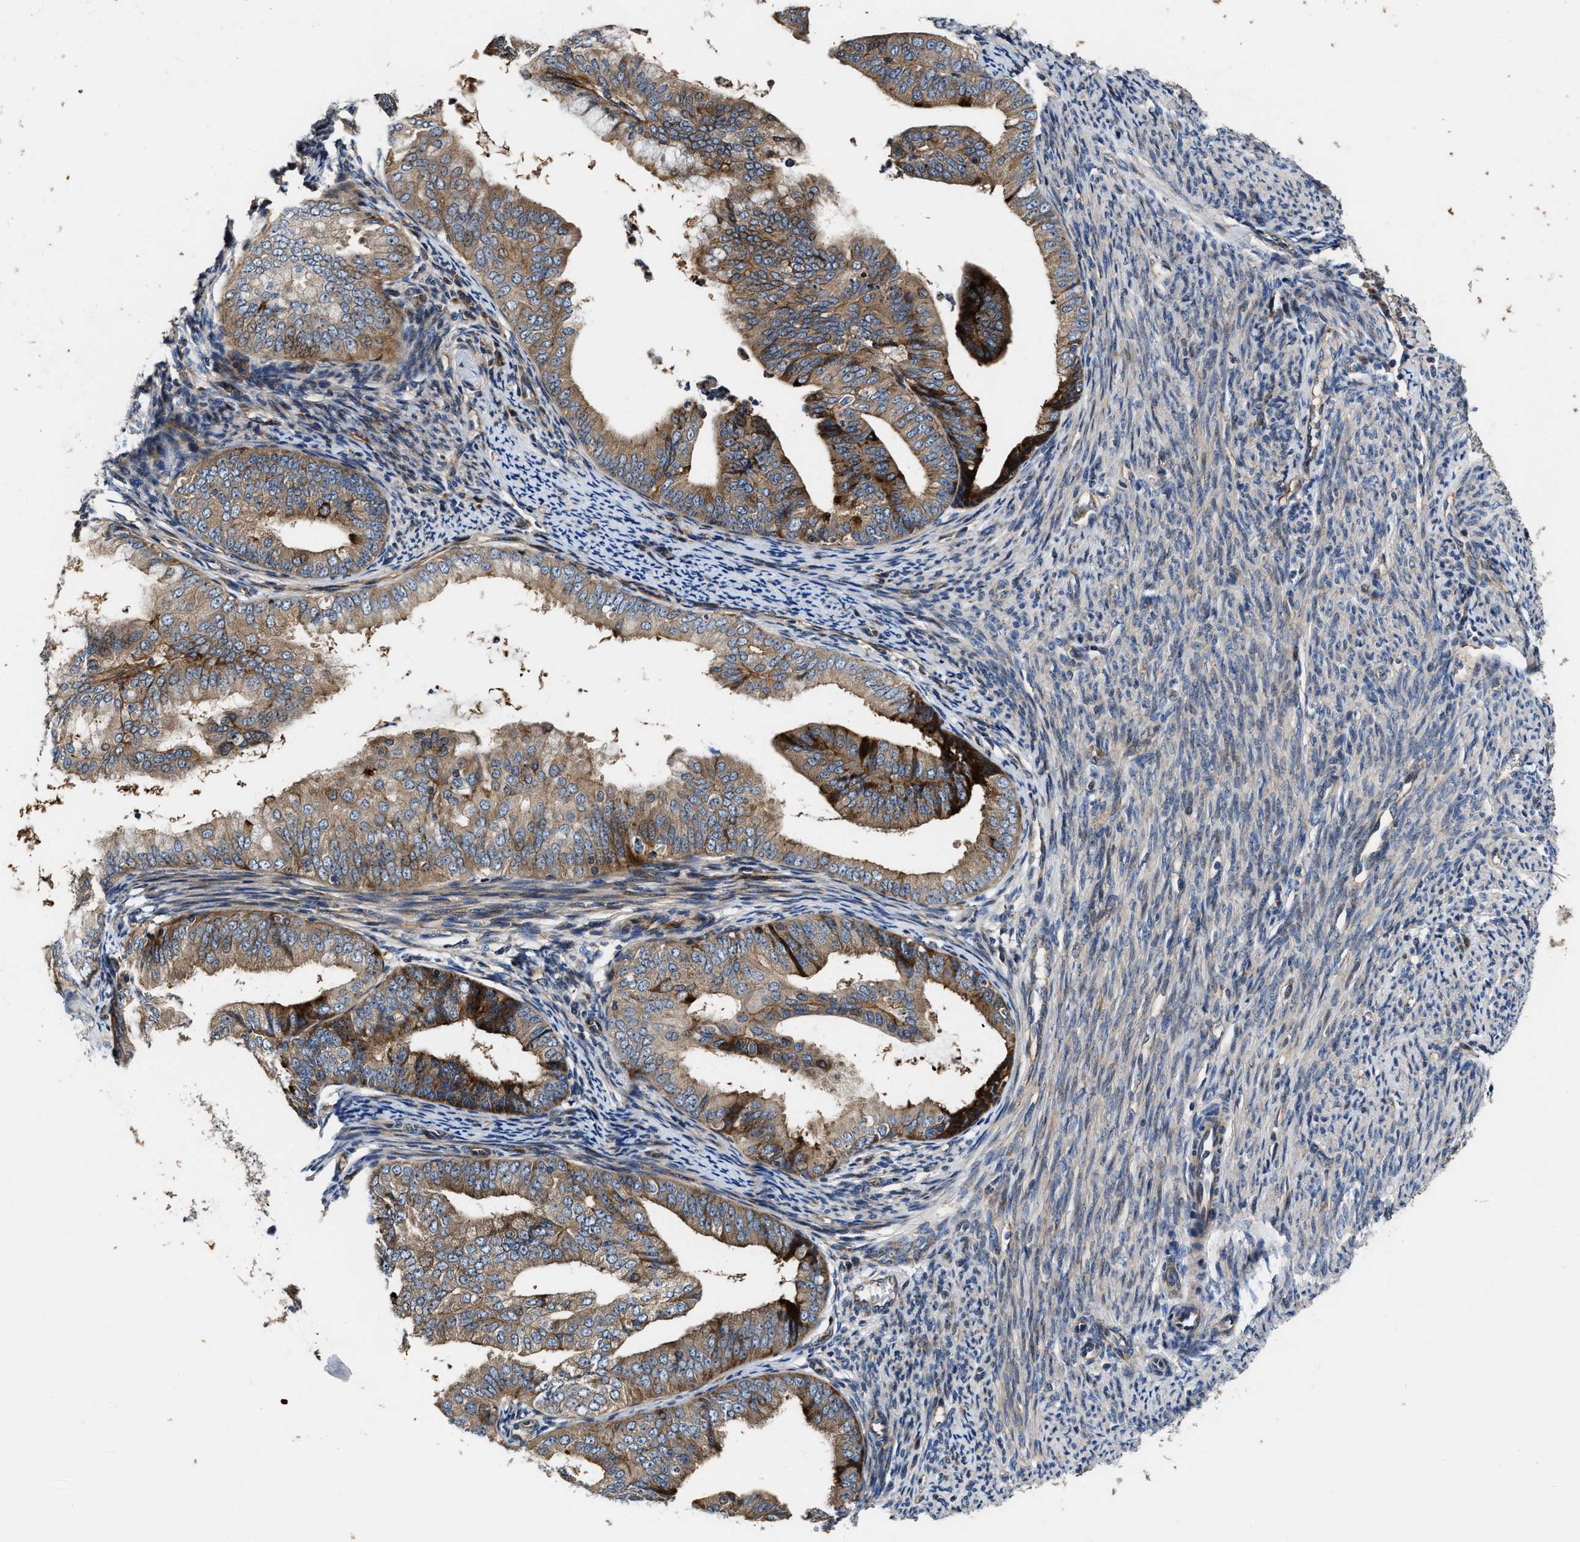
{"staining": {"intensity": "moderate", "quantity": ">75%", "location": "cytoplasmic/membranous"}, "tissue": "endometrial cancer", "cell_type": "Tumor cells", "image_type": "cancer", "snomed": [{"axis": "morphology", "description": "Adenocarcinoma, NOS"}, {"axis": "topography", "description": "Endometrium"}], "caption": "Protein staining of endometrial cancer tissue exhibits moderate cytoplasmic/membranous expression in about >75% of tumor cells. The staining is performed using DAB (3,3'-diaminobenzidine) brown chromogen to label protein expression. The nuclei are counter-stained blue using hematoxylin.", "gene": "PTAR1", "patient": {"sex": "female", "age": 63}}